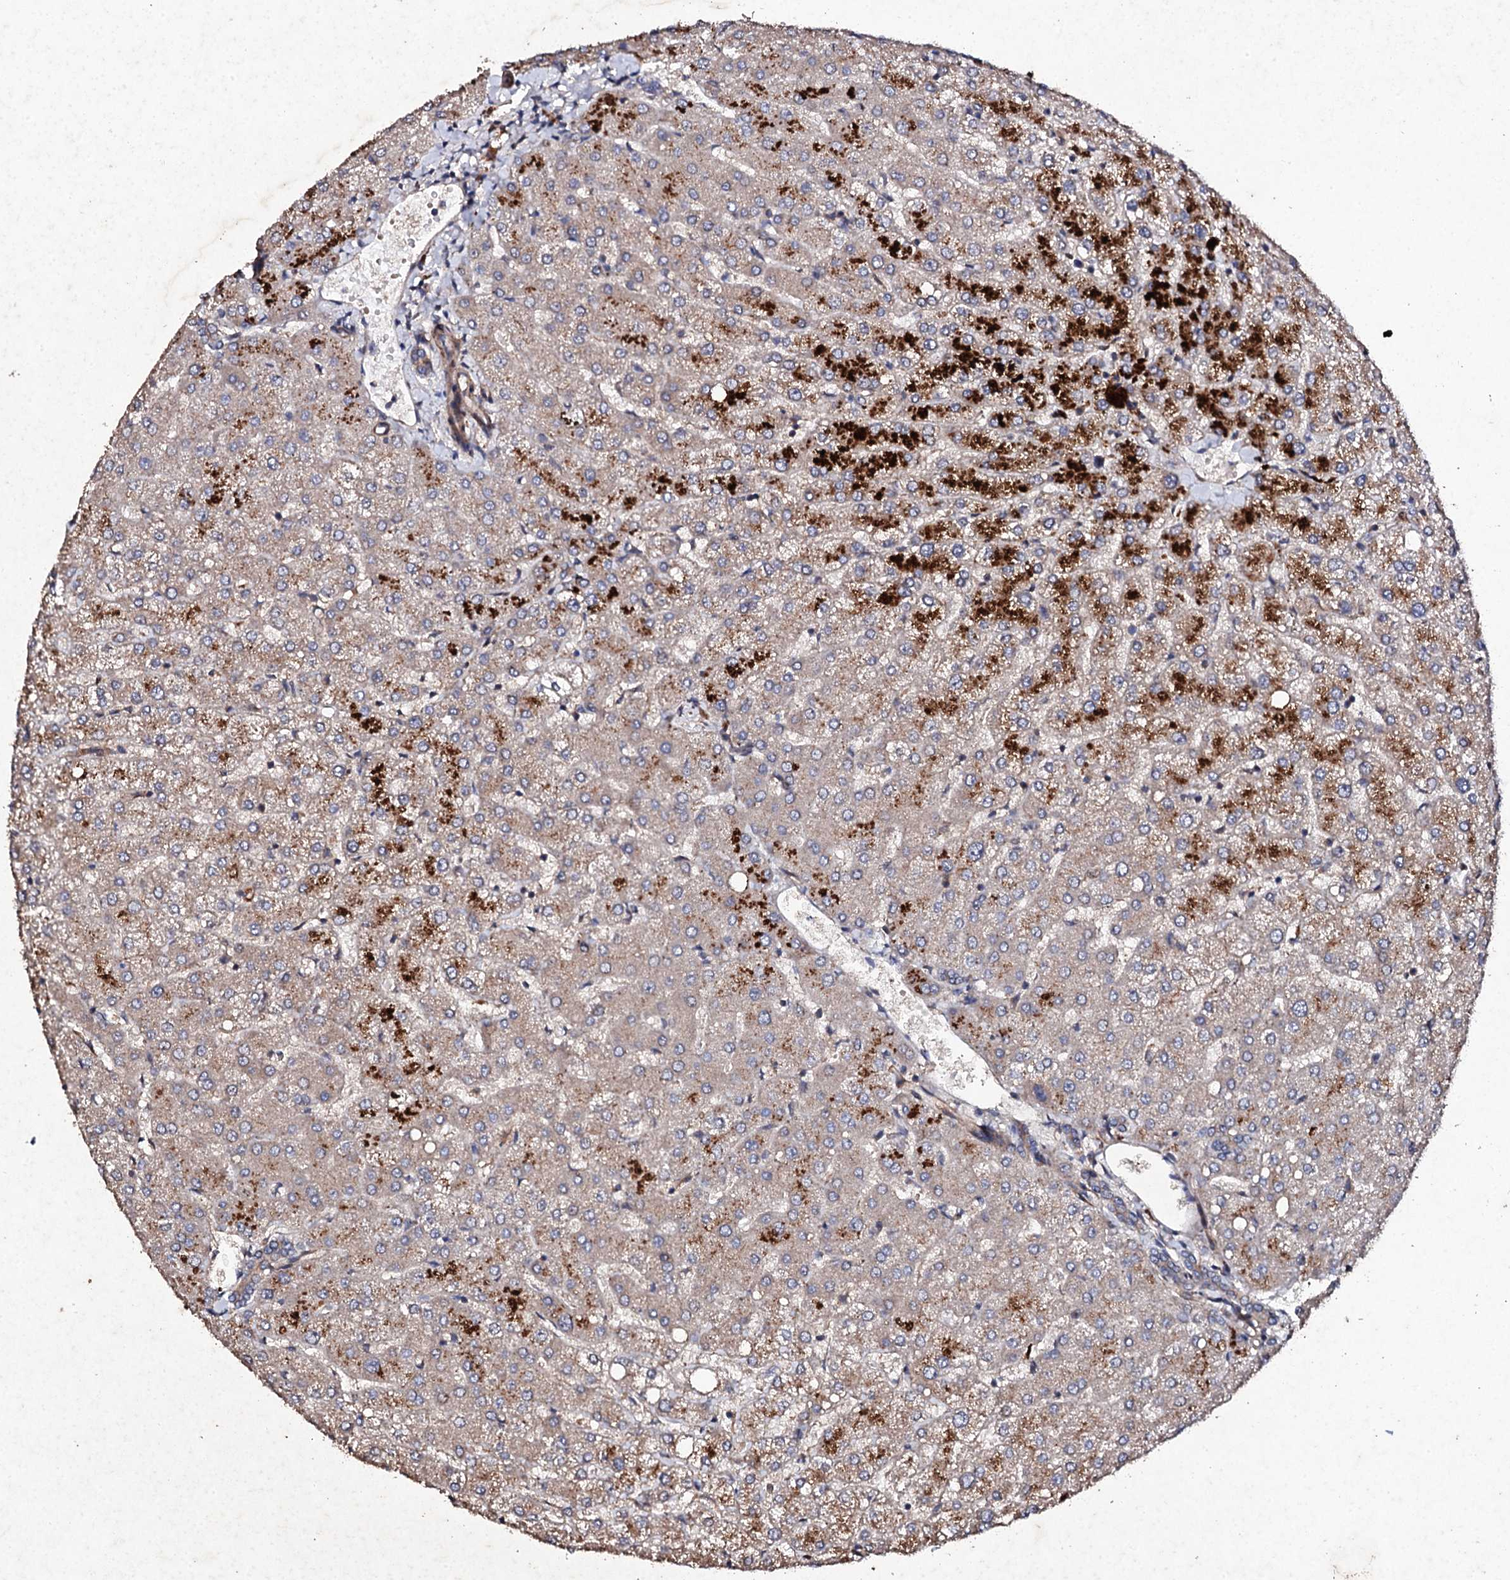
{"staining": {"intensity": "weak", "quantity": ">75%", "location": "cytoplasmic/membranous"}, "tissue": "liver", "cell_type": "Cholangiocytes", "image_type": "normal", "snomed": [{"axis": "morphology", "description": "Normal tissue, NOS"}, {"axis": "topography", "description": "Liver"}], "caption": "Immunohistochemistry micrograph of unremarkable liver stained for a protein (brown), which exhibits low levels of weak cytoplasmic/membranous staining in about >75% of cholangiocytes.", "gene": "MOCOS", "patient": {"sex": "female", "age": 54}}